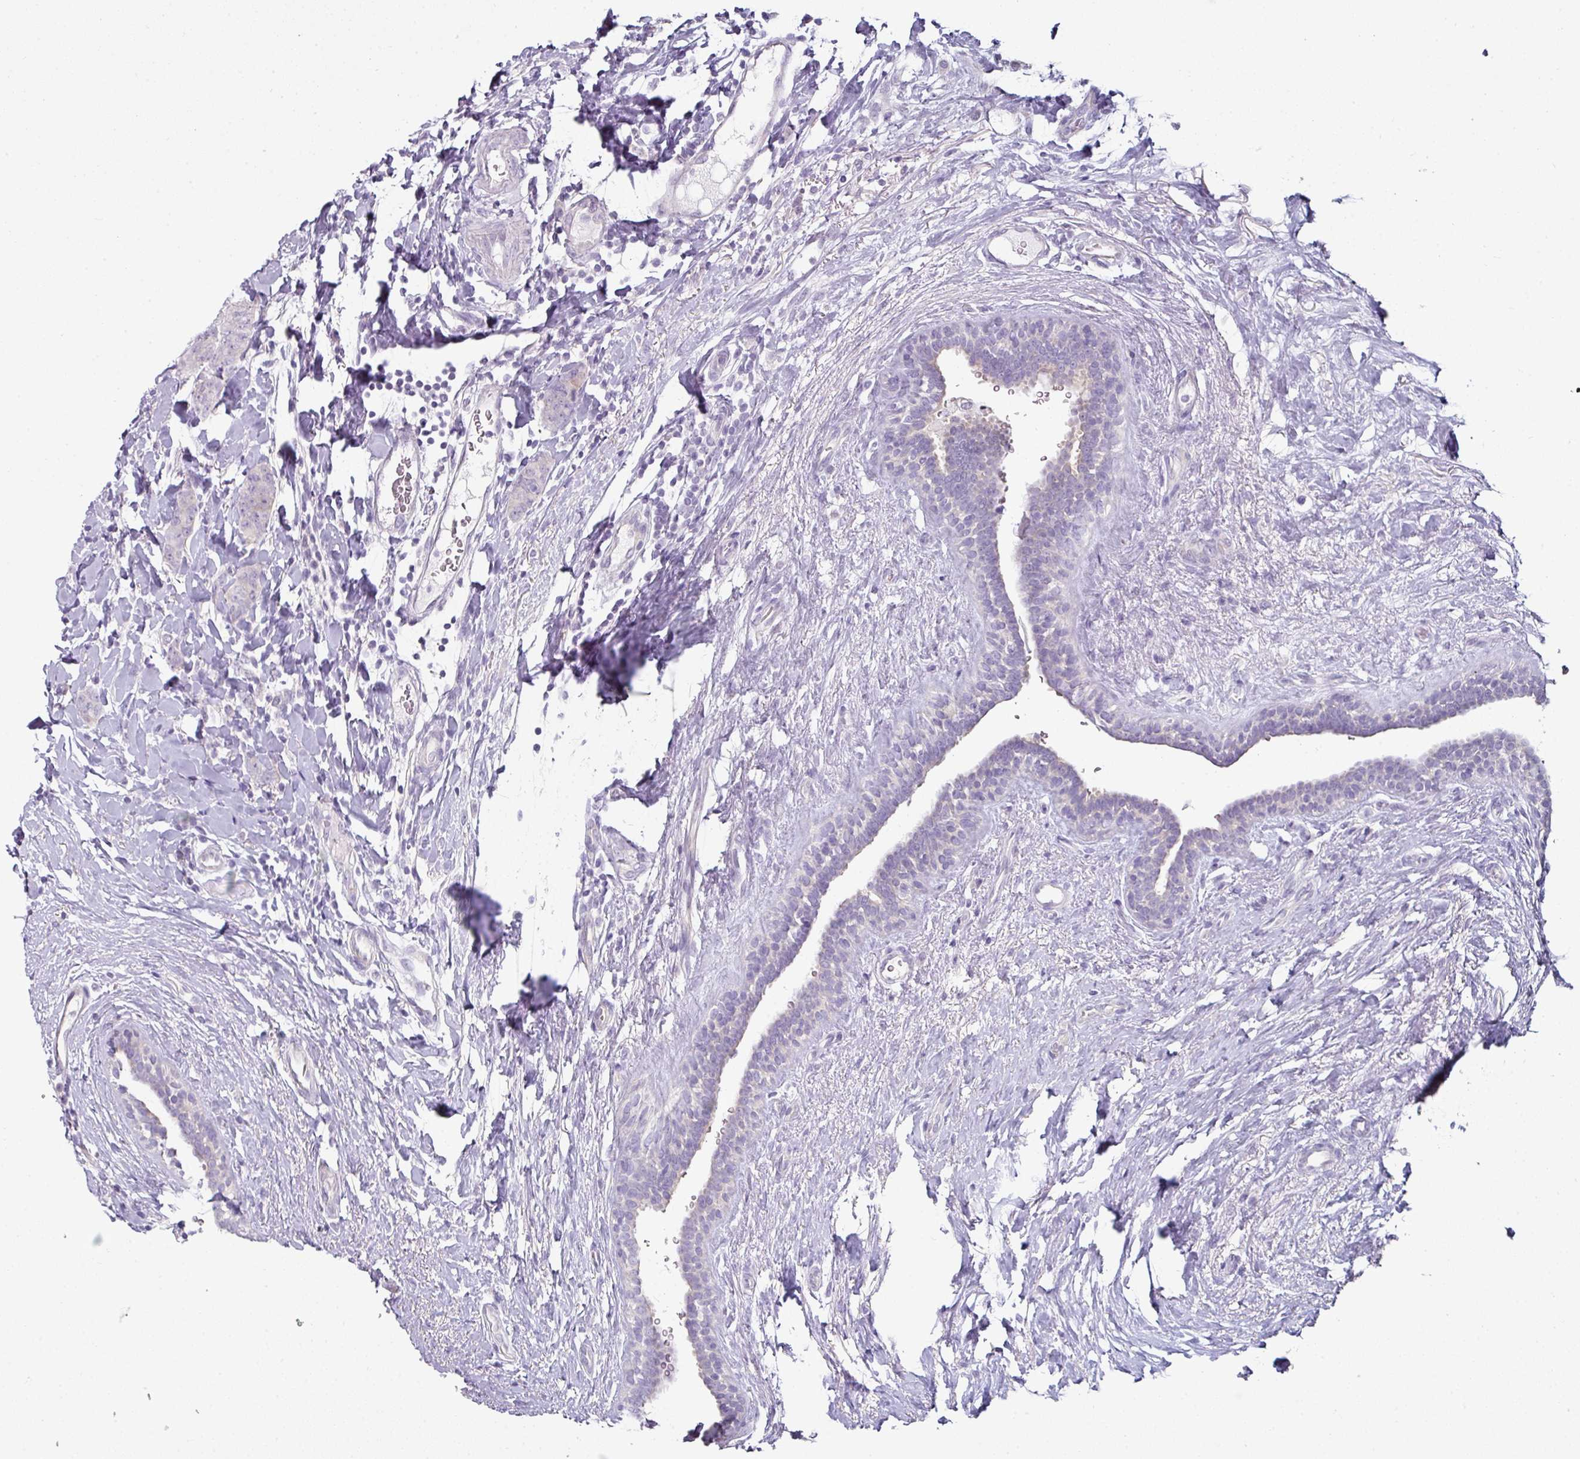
{"staining": {"intensity": "negative", "quantity": "none", "location": "none"}, "tissue": "breast cancer", "cell_type": "Tumor cells", "image_type": "cancer", "snomed": [{"axis": "morphology", "description": "Duct carcinoma"}, {"axis": "topography", "description": "Breast"}], "caption": "High power microscopy image of an IHC image of intraductal carcinoma (breast), revealing no significant staining in tumor cells. (DAB immunohistochemistry (IHC) visualized using brightfield microscopy, high magnification).", "gene": "C19orf33", "patient": {"sex": "female", "age": 40}}